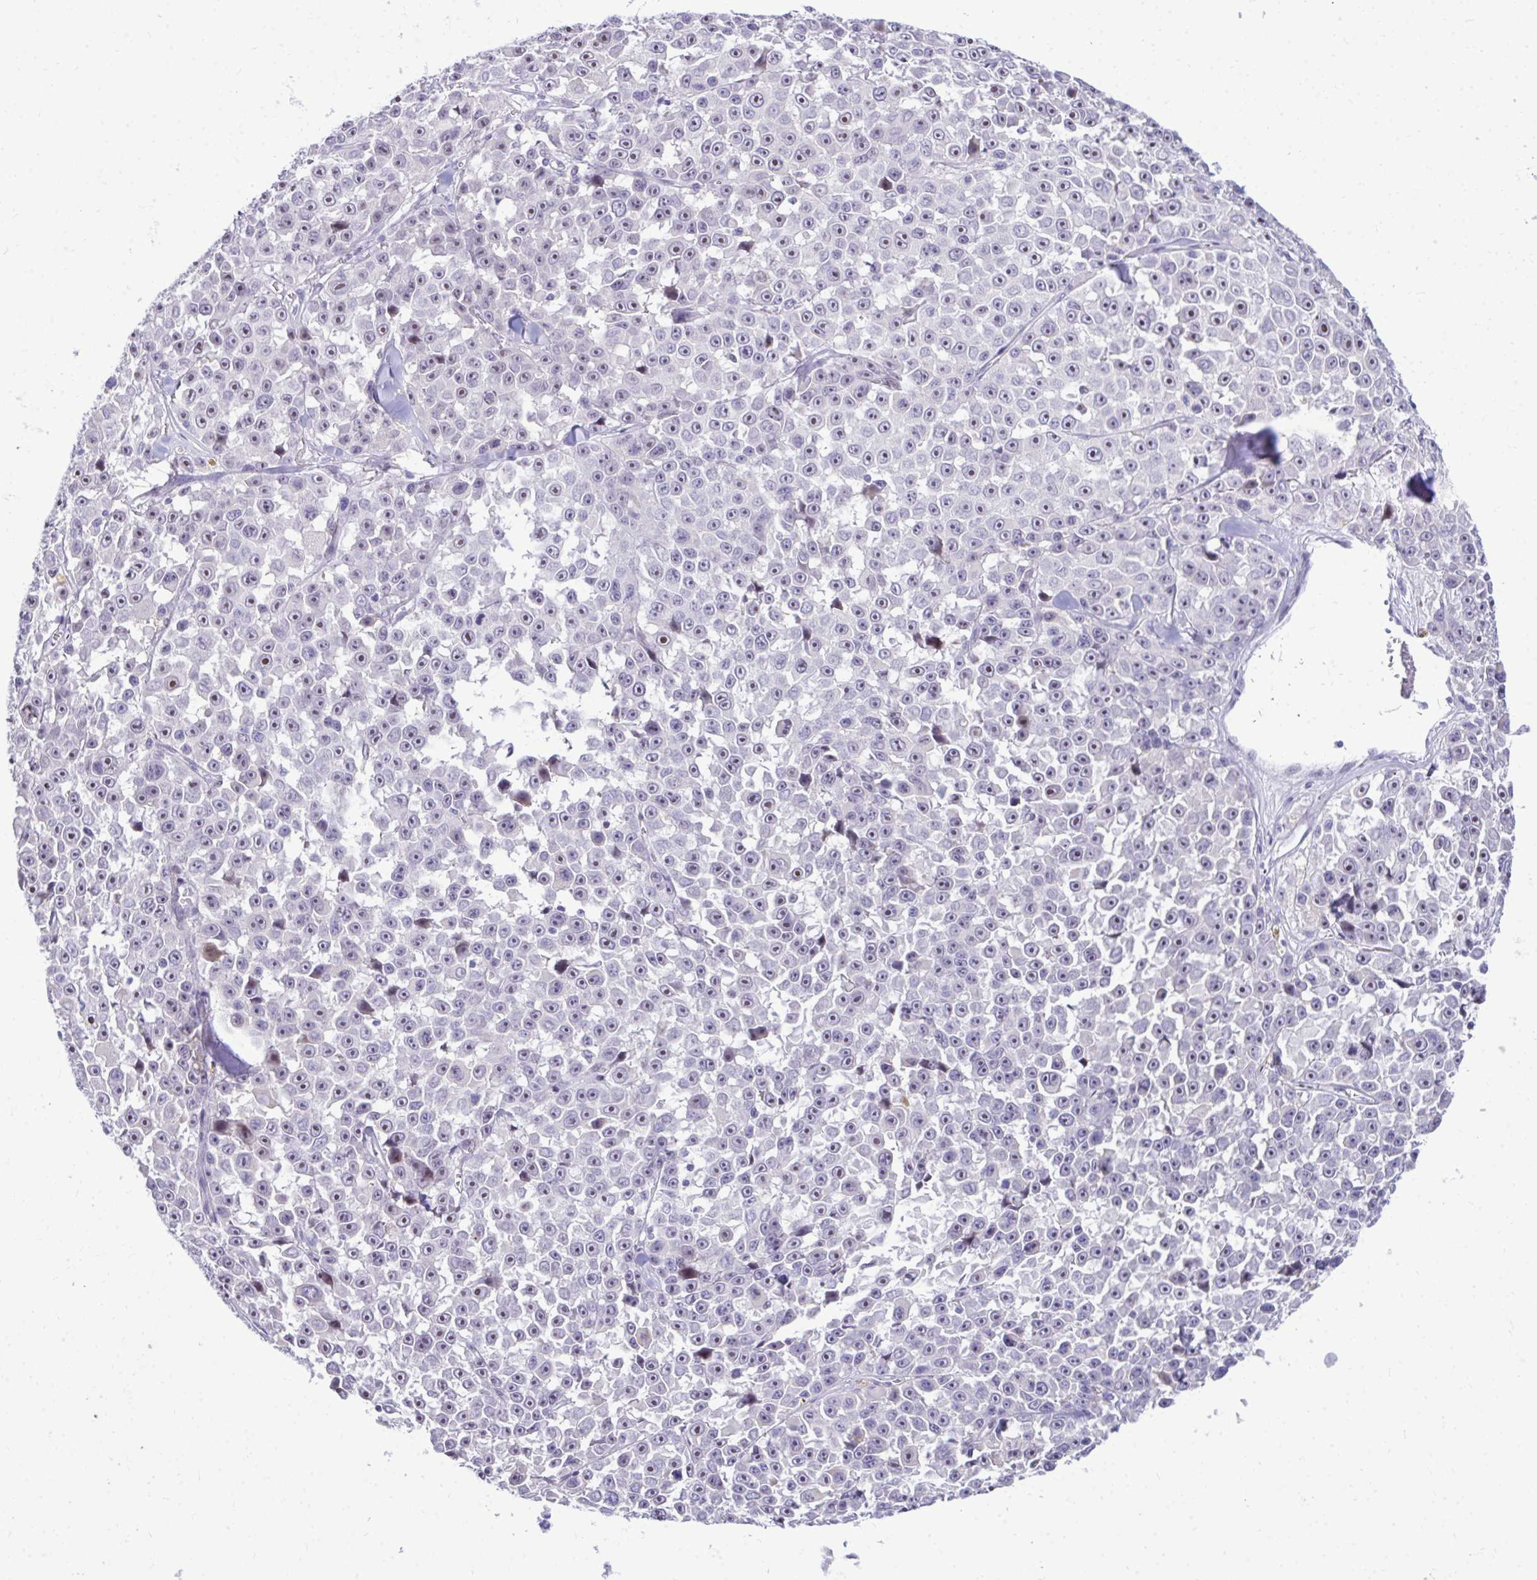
{"staining": {"intensity": "weak", "quantity": "<25%", "location": "cytoplasmic/membranous,nuclear"}, "tissue": "melanoma", "cell_type": "Tumor cells", "image_type": "cancer", "snomed": [{"axis": "morphology", "description": "Malignant melanoma, NOS"}, {"axis": "topography", "description": "Skin"}], "caption": "Melanoma stained for a protein using immunohistochemistry exhibits no expression tumor cells.", "gene": "EID3", "patient": {"sex": "female", "age": 66}}